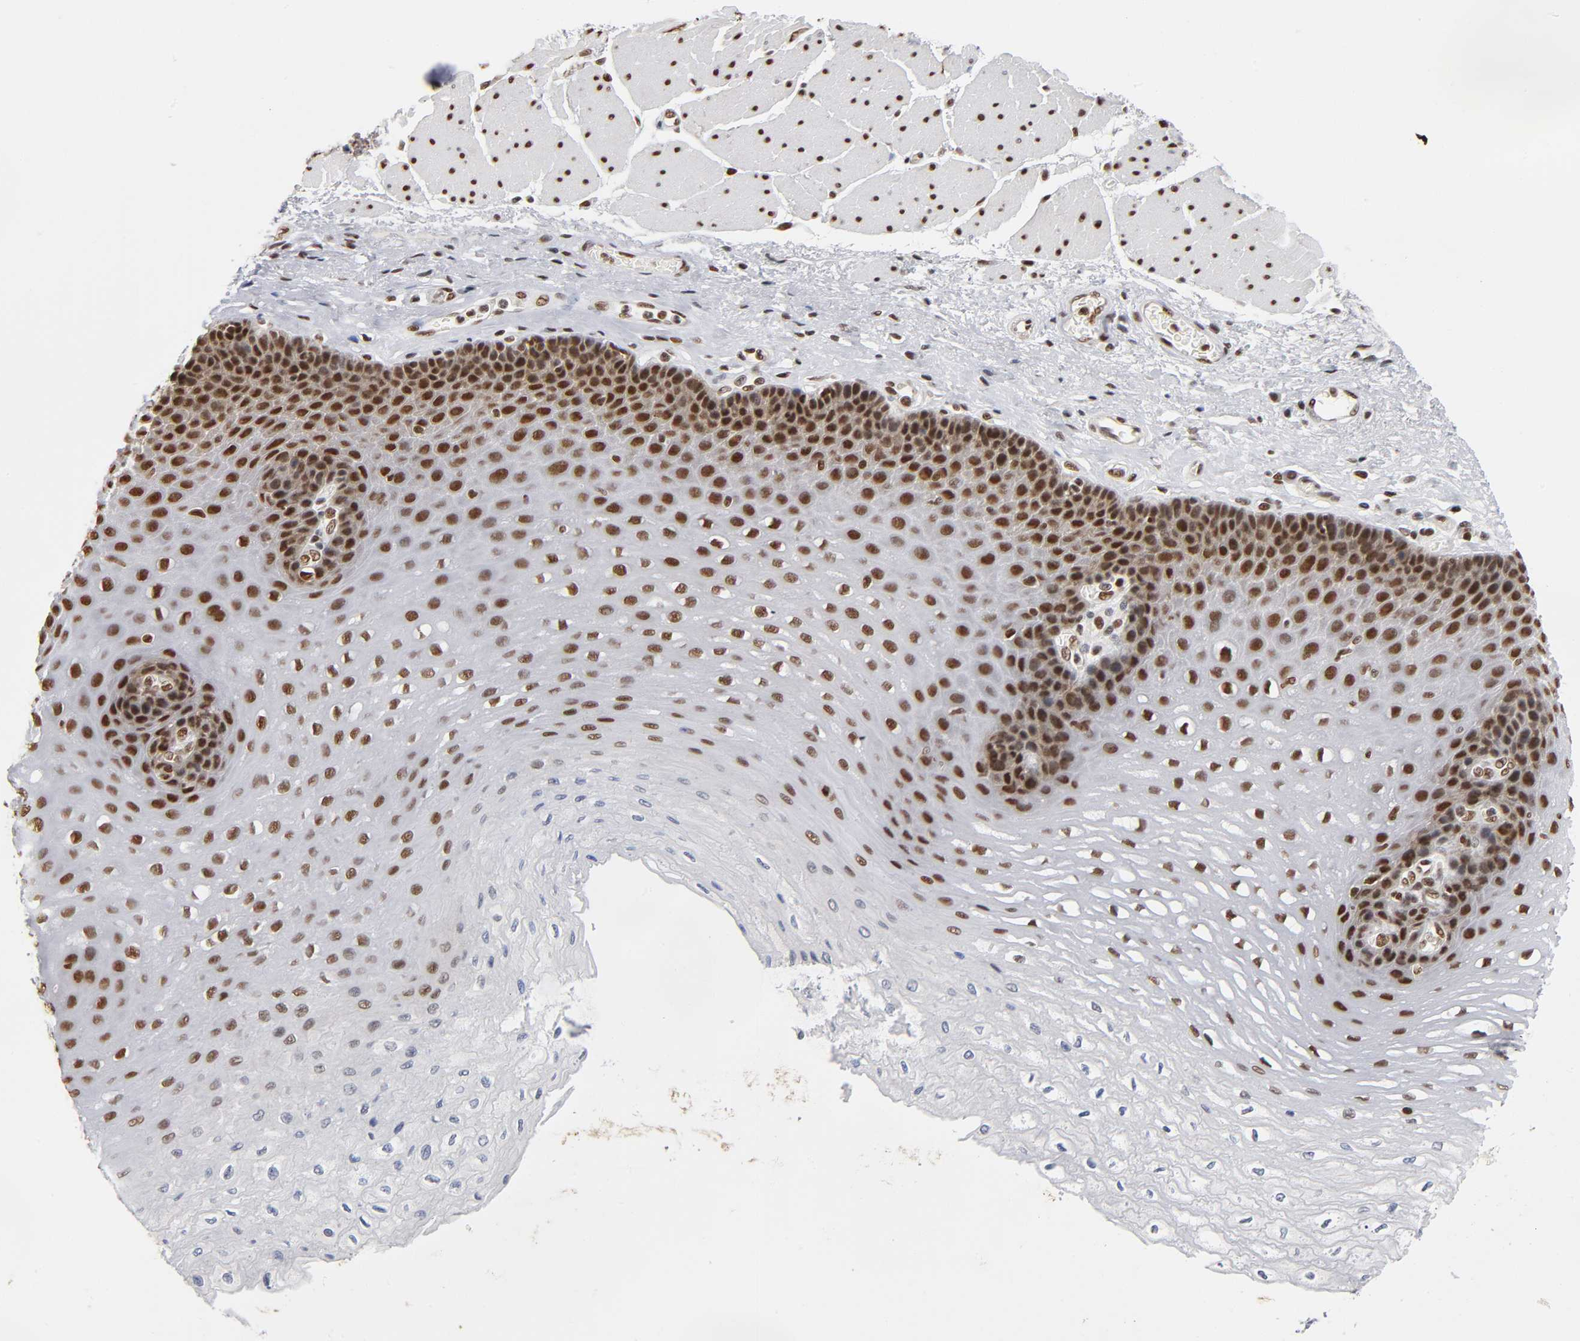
{"staining": {"intensity": "strong", "quantity": ">75%", "location": "nuclear"}, "tissue": "esophagus", "cell_type": "Squamous epithelial cells", "image_type": "normal", "snomed": [{"axis": "morphology", "description": "Normal tissue, NOS"}, {"axis": "topography", "description": "Esophagus"}], "caption": "The immunohistochemical stain shows strong nuclear positivity in squamous epithelial cells of benign esophagus. Nuclei are stained in blue.", "gene": "ILKAP", "patient": {"sex": "female", "age": 72}}